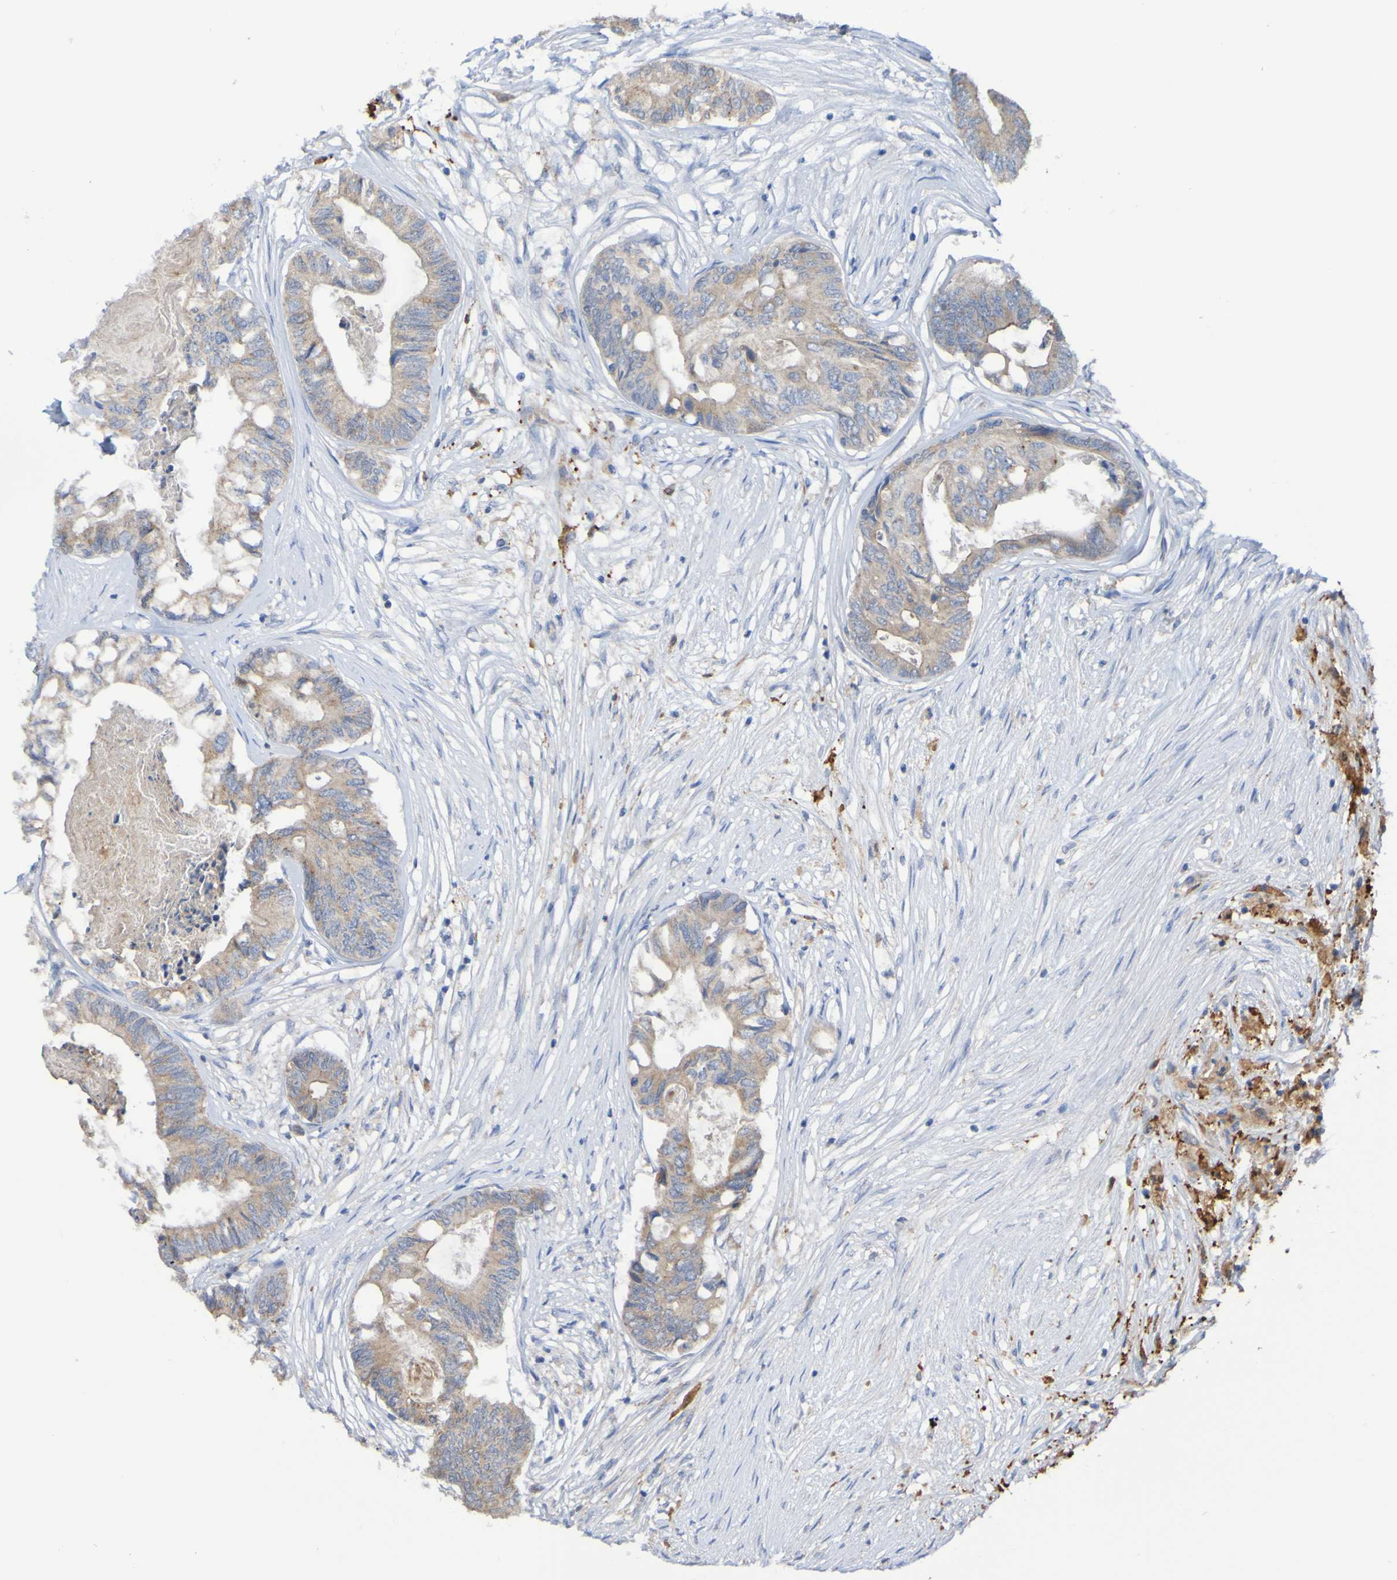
{"staining": {"intensity": "weak", "quantity": ">75%", "location": "cytoplasmic/membranous"}, "tissue": "colorectal cancer", "cell_type": "Tumor cells", "image_type": "cancer", "snomed": [{"axis": "morphology", "description": "Adenocarcinoma, NOS"}, {"axis": "topography", "description": "Rectum"}], "caption": "A brown stain shows weak cytoplasmic/membranous expression of a protein in human colorectal cancer (adenocarcinoma) tumor cells.", "gene": "PHYH", "patient": {"sex": "male", "age": 63}}